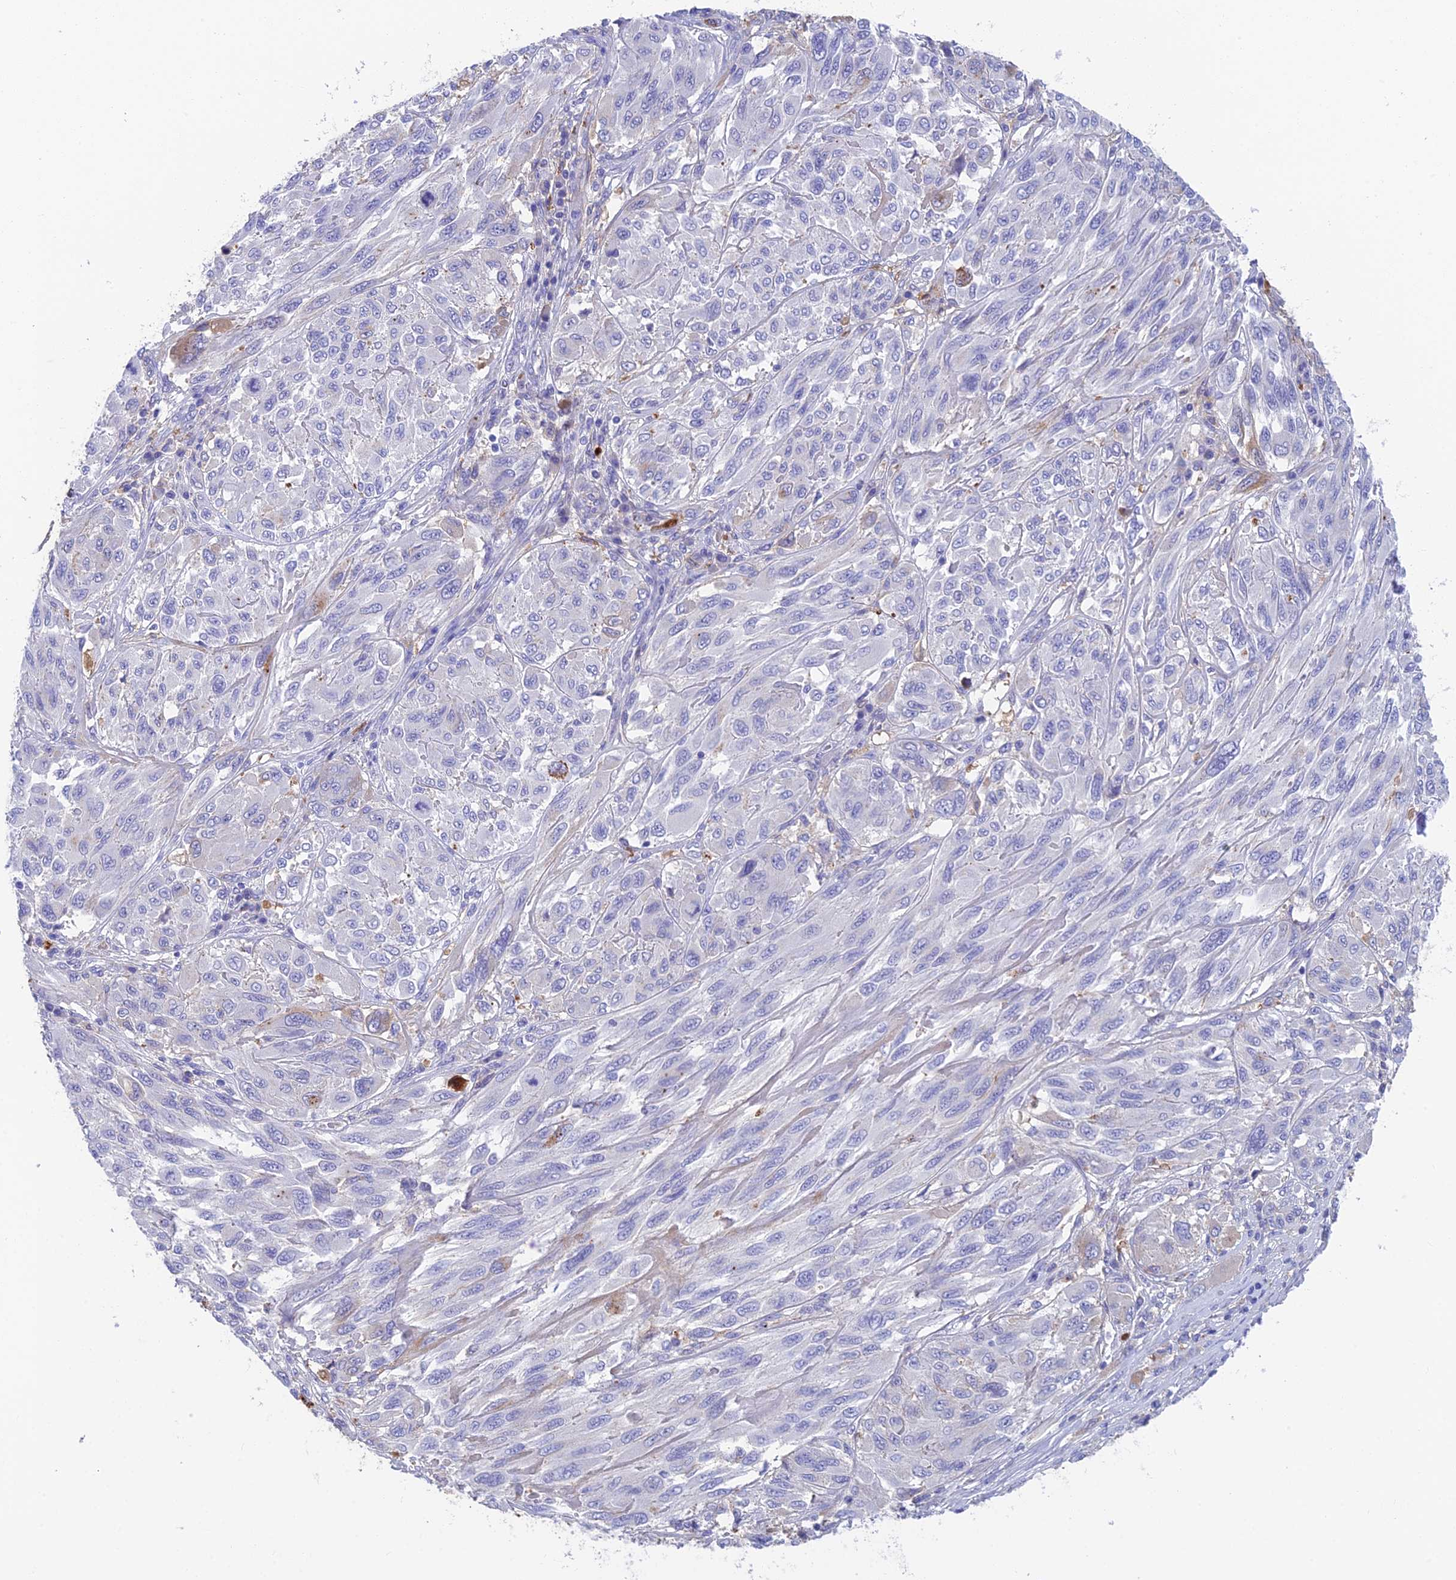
{"staining": {"intensity": "negative", "quantity": "none", "location": "none"}, "tissue": "melanoma", "cell_type": "Tumor cells", "image_type": "cancer", "snomed": [{"axis": "morphology", "description": "Malignant melanoma, NOS"}, {"axis": "topography", "description": "Skin"}], "caption": "IHC of melanoma shows no positivity in tumor cells. (DAB (3,3'-diaminobenzidine) IHC visualized using brightfield microscopy, high magnification).", "gene": "ADAMTS13", "patient": {"sex": "female", "age": 91}}